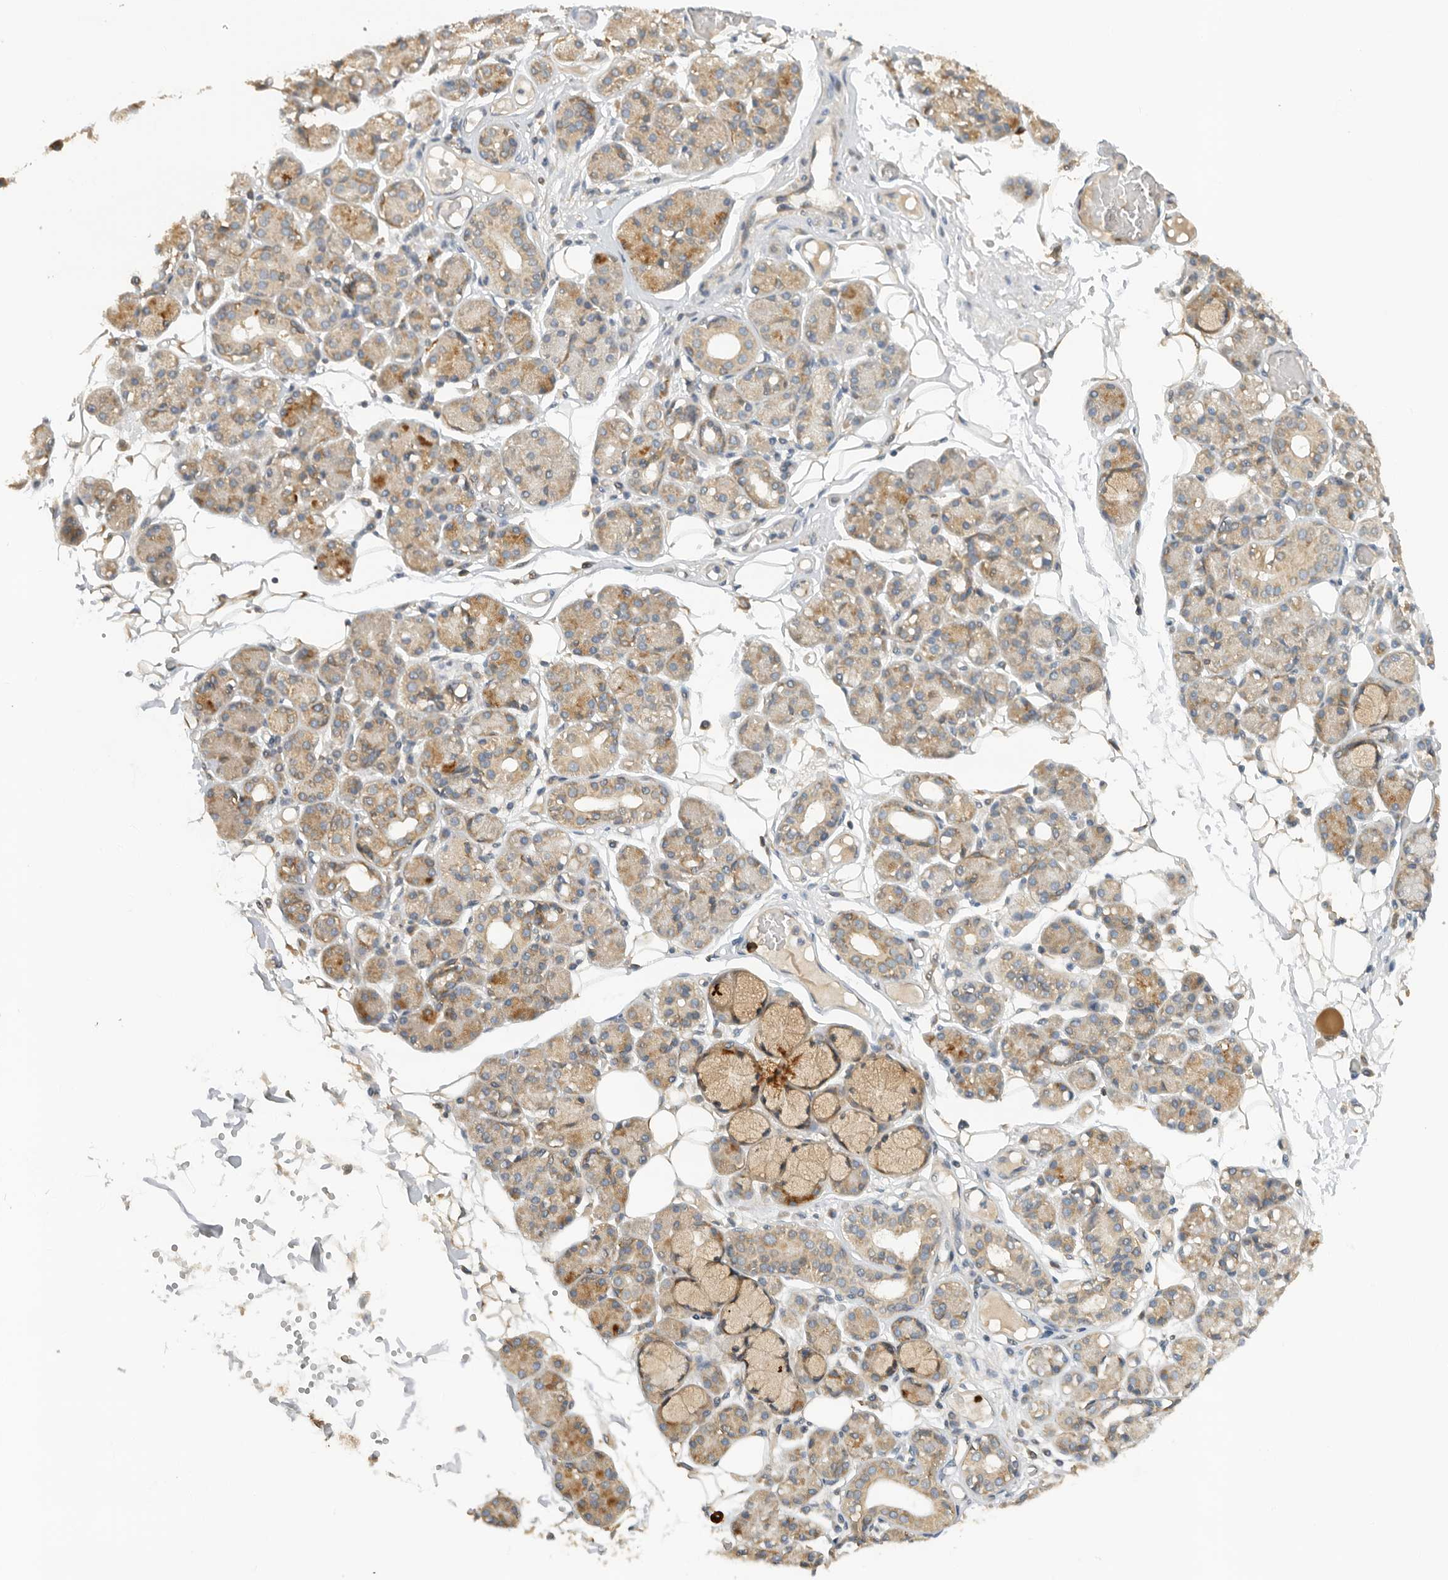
{"staining": {"intensity": "moderate", "quantity": "25%-75%", "location": "cytoplasmic/membranous"}, "tissue": "salivary gland", "cell_type": "Glandular cells", "image_type": "normal", "snomed": [{"axis": "morphology", "description": "Normal tissue, NOS"}, {"axis": "topography", "description": "Salivary gland"}], "caption": "Salivary gland was stained to show a protein in brown. There is medium levels of moderate cytoplasmic/membranous positivity in about 25%-75% of glandular cells. (DAB IHC with brightfield microscopy, high magnification).", "gene": "PUM1", "patient": {"sex": "male", "age": 63}}